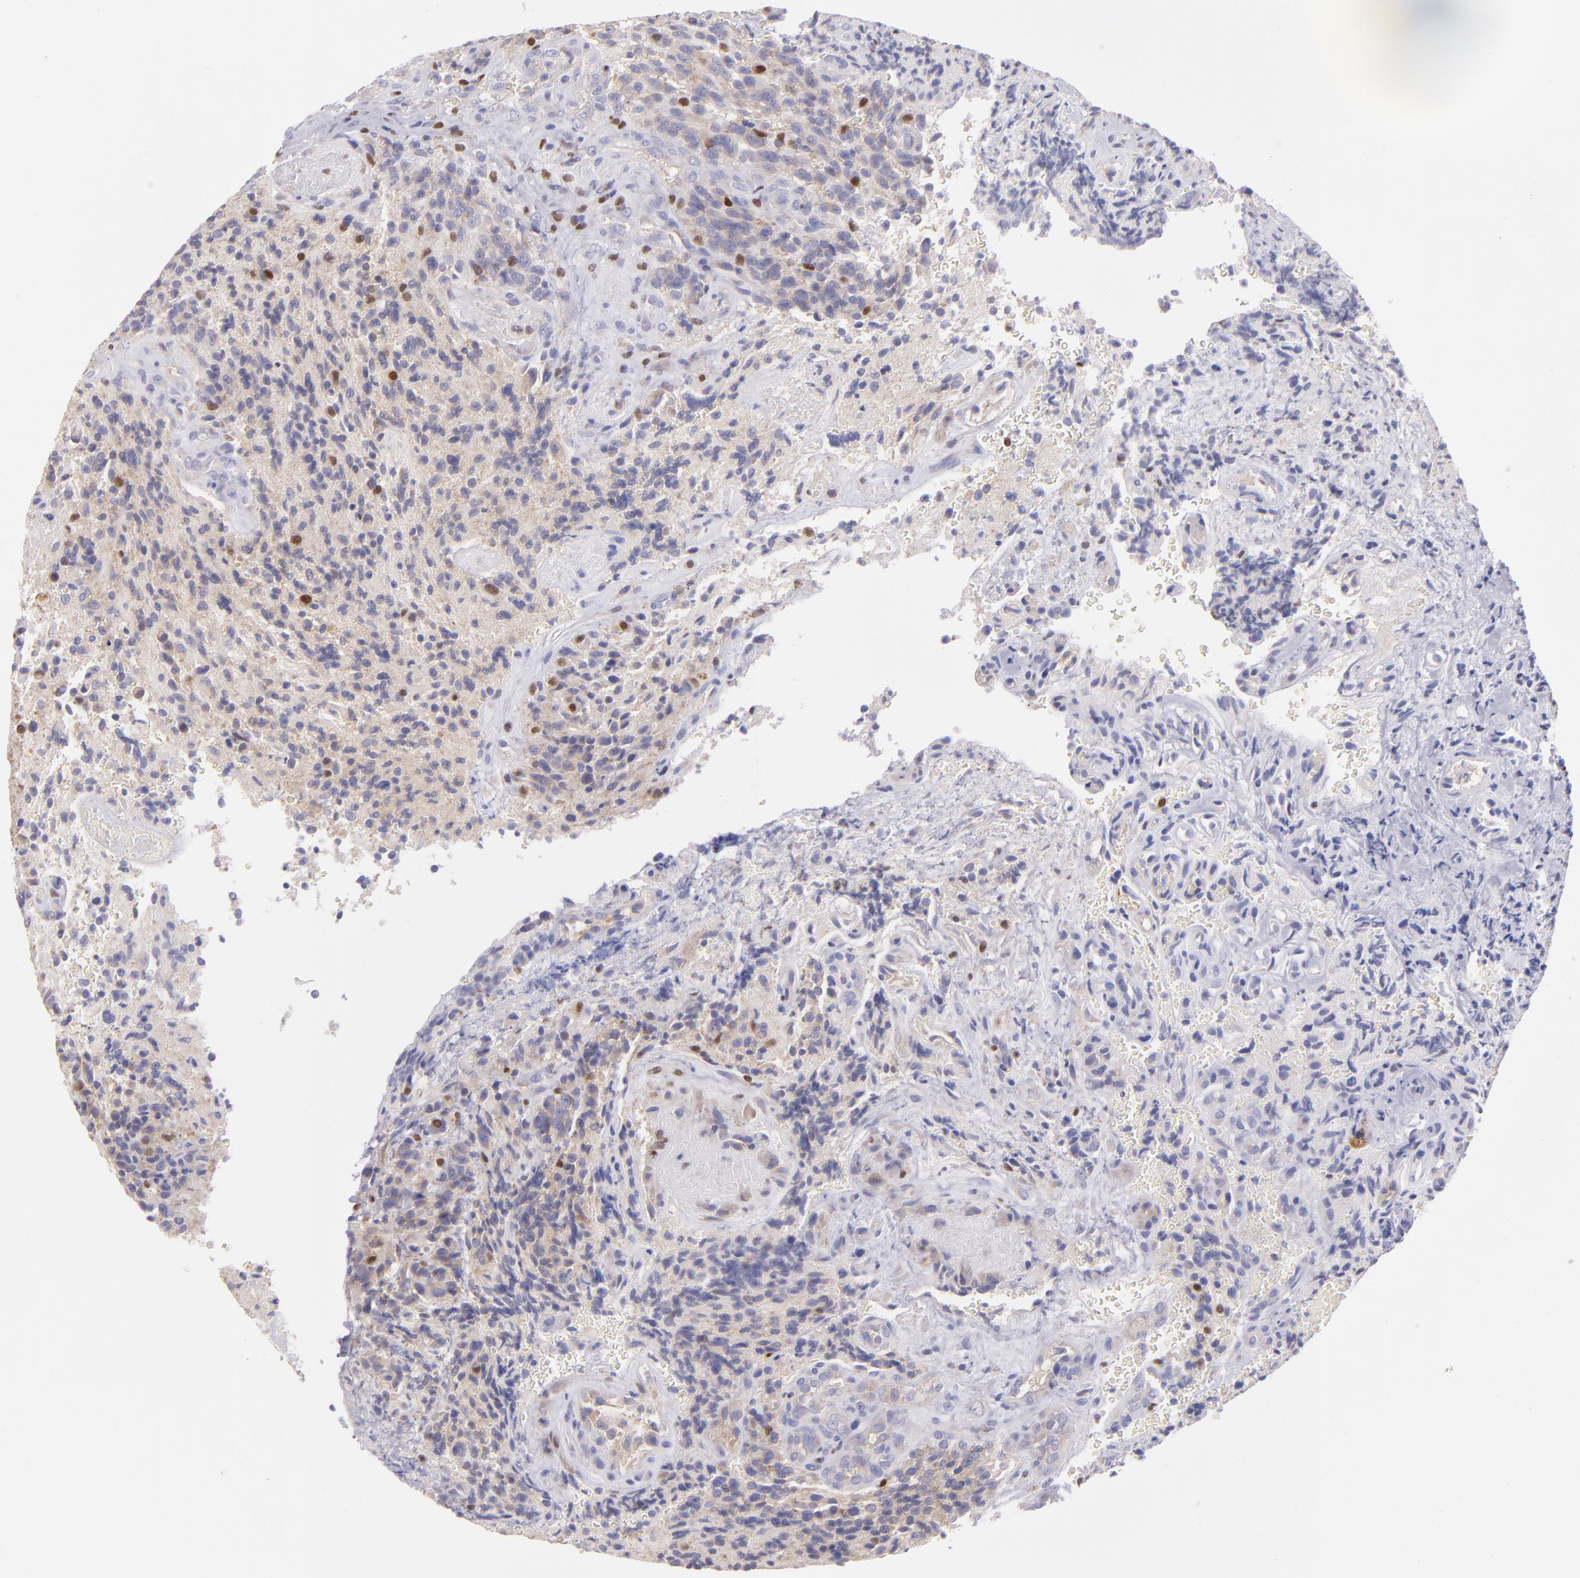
{"staining": {"intensity": "weak", "quantity": ">75%", "location": "cytoplasmic/membranous"}, "tissue": "glioma", "cell_type": "Tumor cells", "image_type": "cancer", "snomed": [{"axis": "morphology", "description": "Normal tissue, NOS"}, {"axis": "morphology", "description": "Glioma, malignant, High grade"}, {"axis": "topography", "description": "Cerebral cortex"}], "caption": "Glioma was stained to show a protein in brown. There is low levels of weak cytoplasmic/membranous positivity in approximately >75% of tumor cells. (IHC, brightfield microscopy, high magnification).", "gene": "IRF8", "patient": {"sex": "male", "age": 56}}